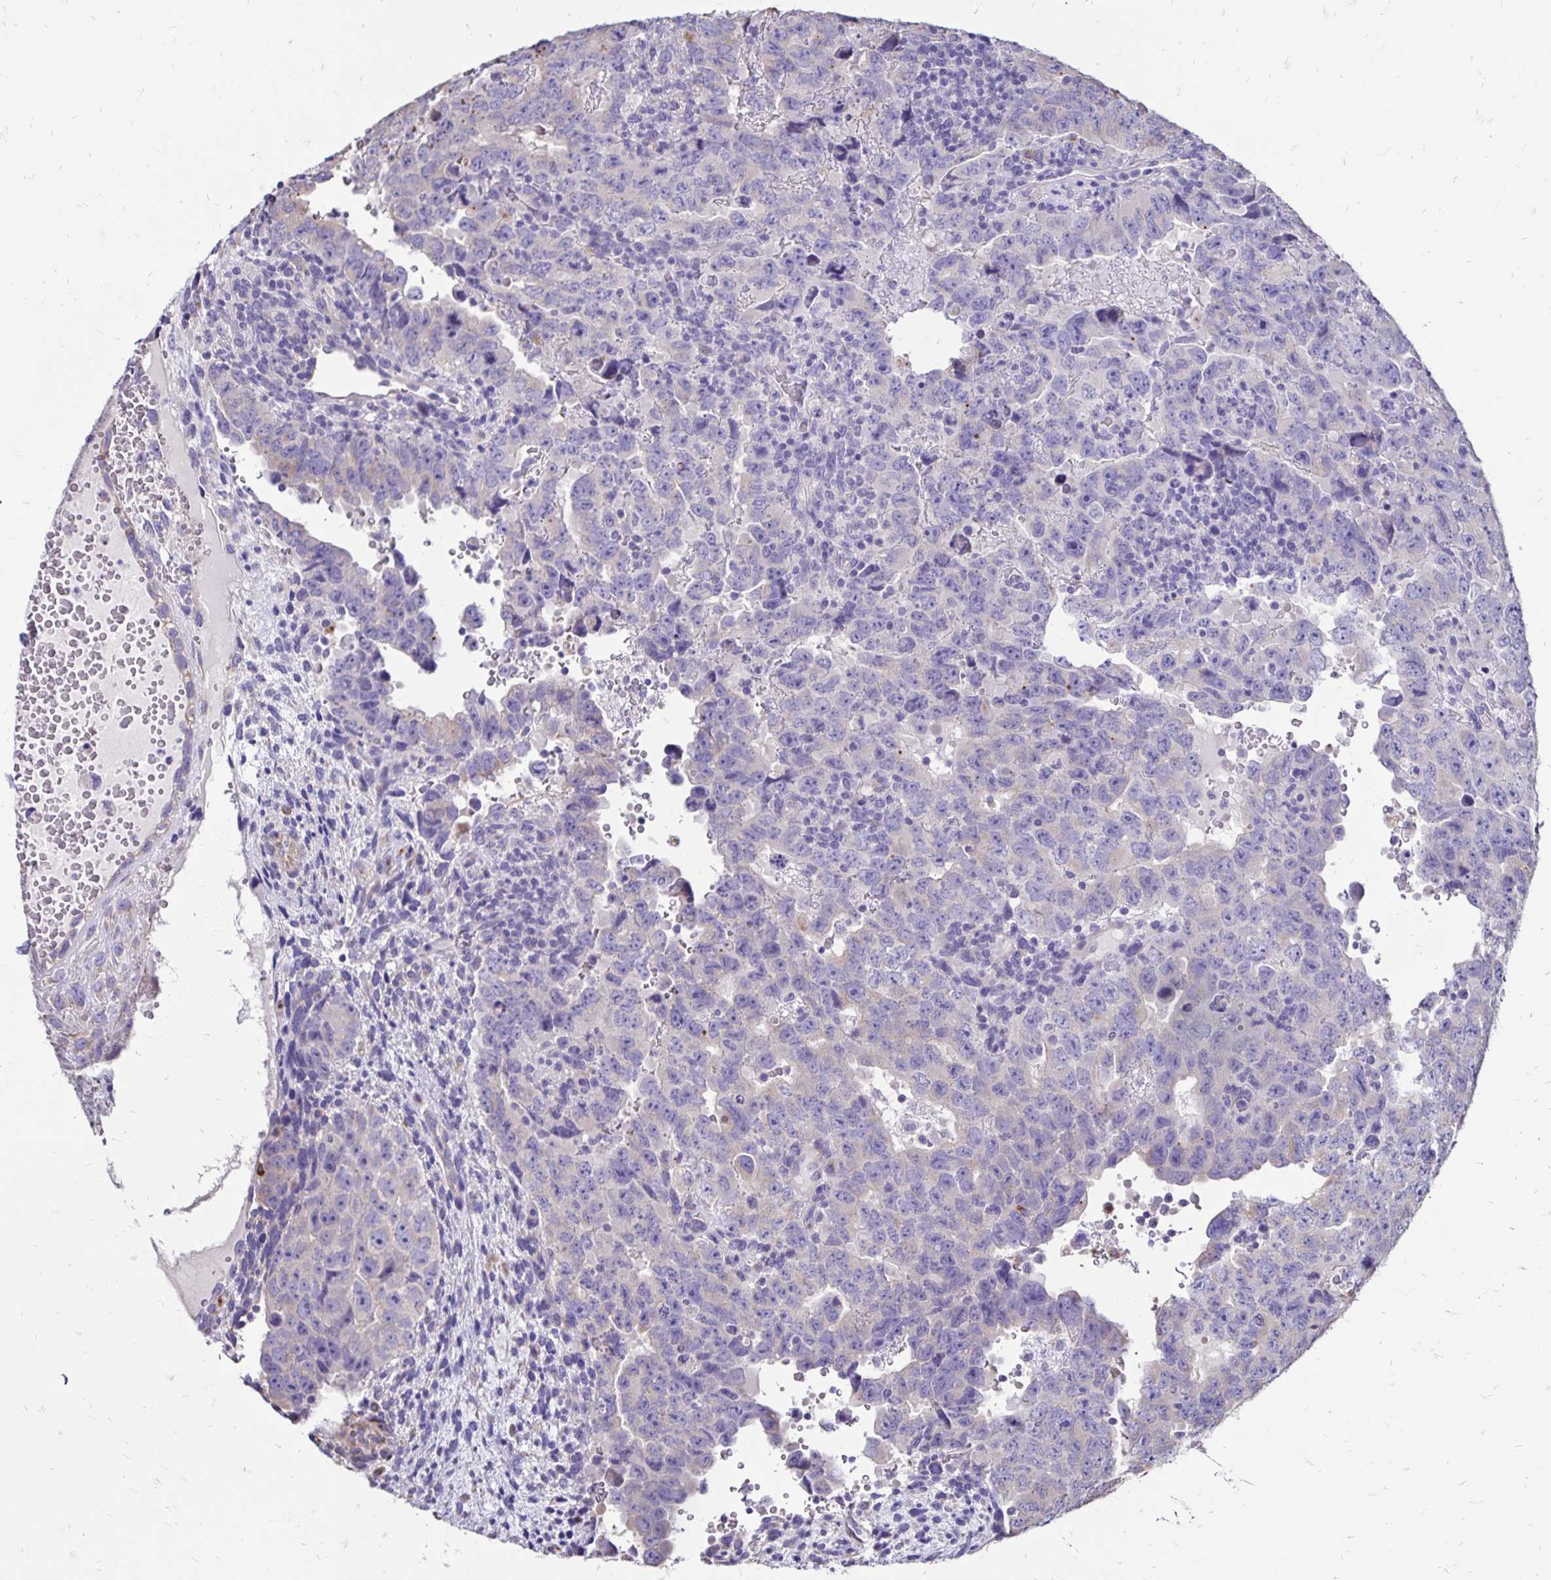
{"staining": {"intensity": "weak", "quantity": "<25%", "location": "cytoplasmic/membranous"}, "tissue": "testis cancer", "cell_type": "Tumor cells", "image_type": "cancer", "snomed": [{"axis": "morphology", "description": "Carcinoma, Embryonal, NOS"}, {"axis": "topography", "description": "Testis"}], "caption": "High magnification brightfield microscopy of testis cancer stained with DAB (brown) and counterstained with hematoxylin (blue): tumor cells show no significant staining.", "gene": "EVPL", "patient": {"sex": "male", "age": 24}}